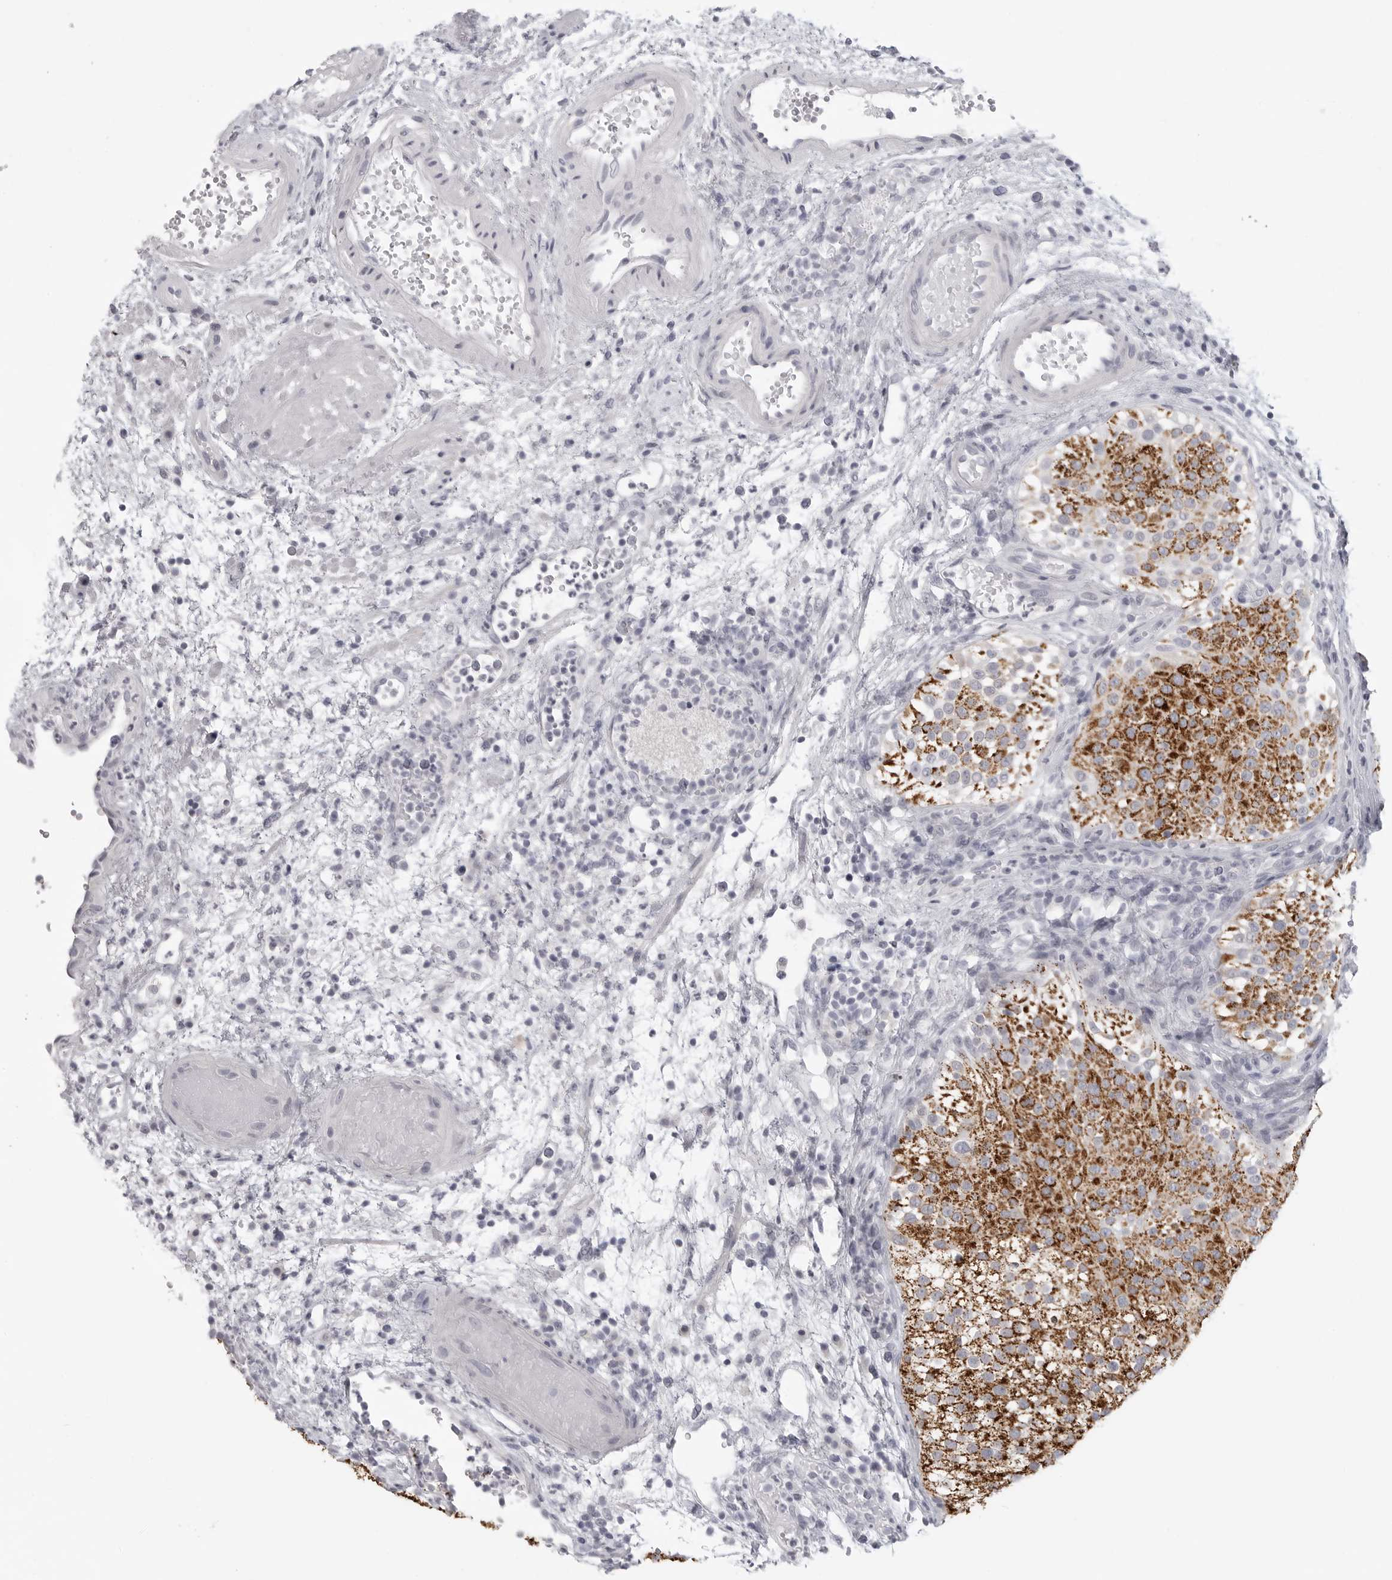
{"staining": {"intensity": "strong", "quantity": ">75%", "location": "cytoplasmic/membranous"}, "tissue": "urothelial cancer", "cell_type": "Tumor cells", "image_type": "cancer", "snomed": [{"axis": "morphology", "description": "Urothelial carcinoma, Low grade"}, {"axis": "topography", "description": "Urinary bladder"}], "caption": "A brown stain highlights strong cytoplasmic/membranous expression of a protein in urothelial carcinoma (low-grade) tumor cells.", "gene": "HMGCS2", "patient": {"sex": "male", "age": 78}}